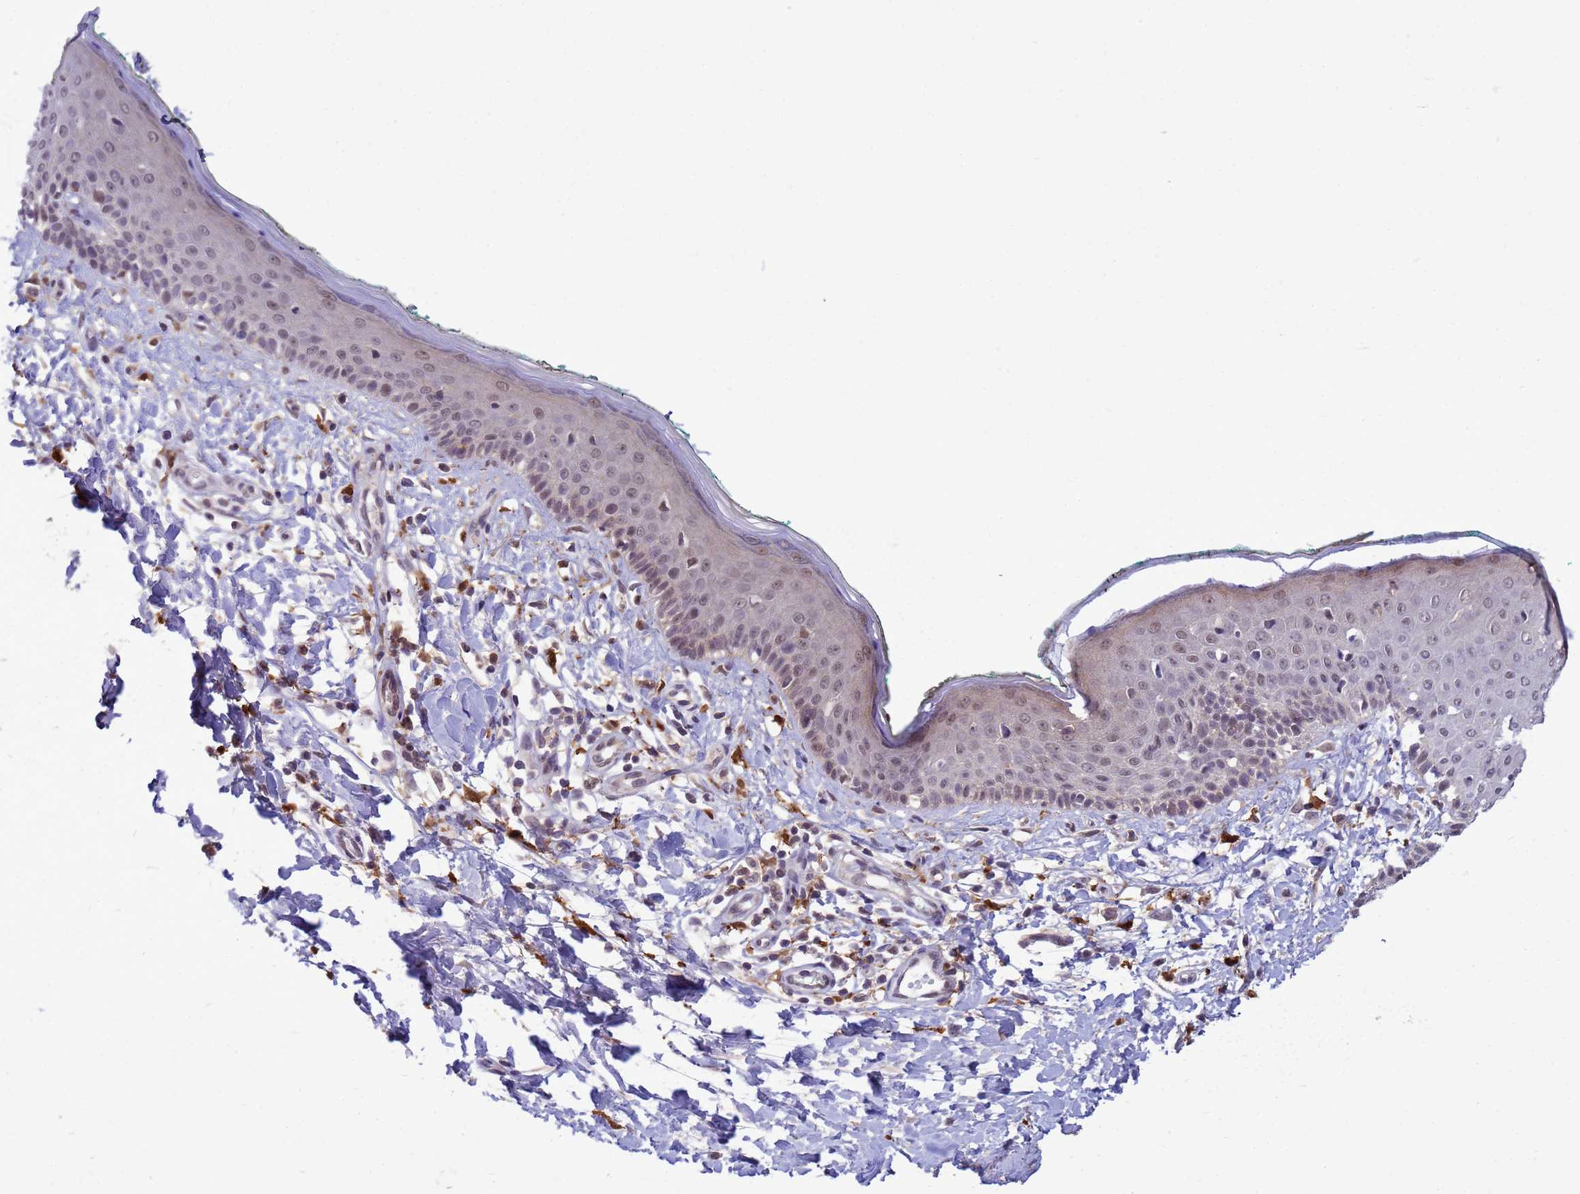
{"staining": {"intensity": "moderate", "quantity": ">75%", "location": "cytoplasmic/membranous"}, "tissue": "skin", "cell_type": "Fibroblasts", "image_type": "normal", "snomed": [{"axis": "morphology", "description": "Normal tissue, NOS"}, {"axis": "morphology", "description": "Malignant melanoma, NOS"}, {"axis": "topography", "description": "Skin"}], "caption": "Immunohistochemical staining of benign skin shows >75% levels of moderate cytoplasmic/membranous protein expression in about >75% of fibroblasts.", "gene": "NPEPPS", "patient": {"sex": "male", "age": 62}}